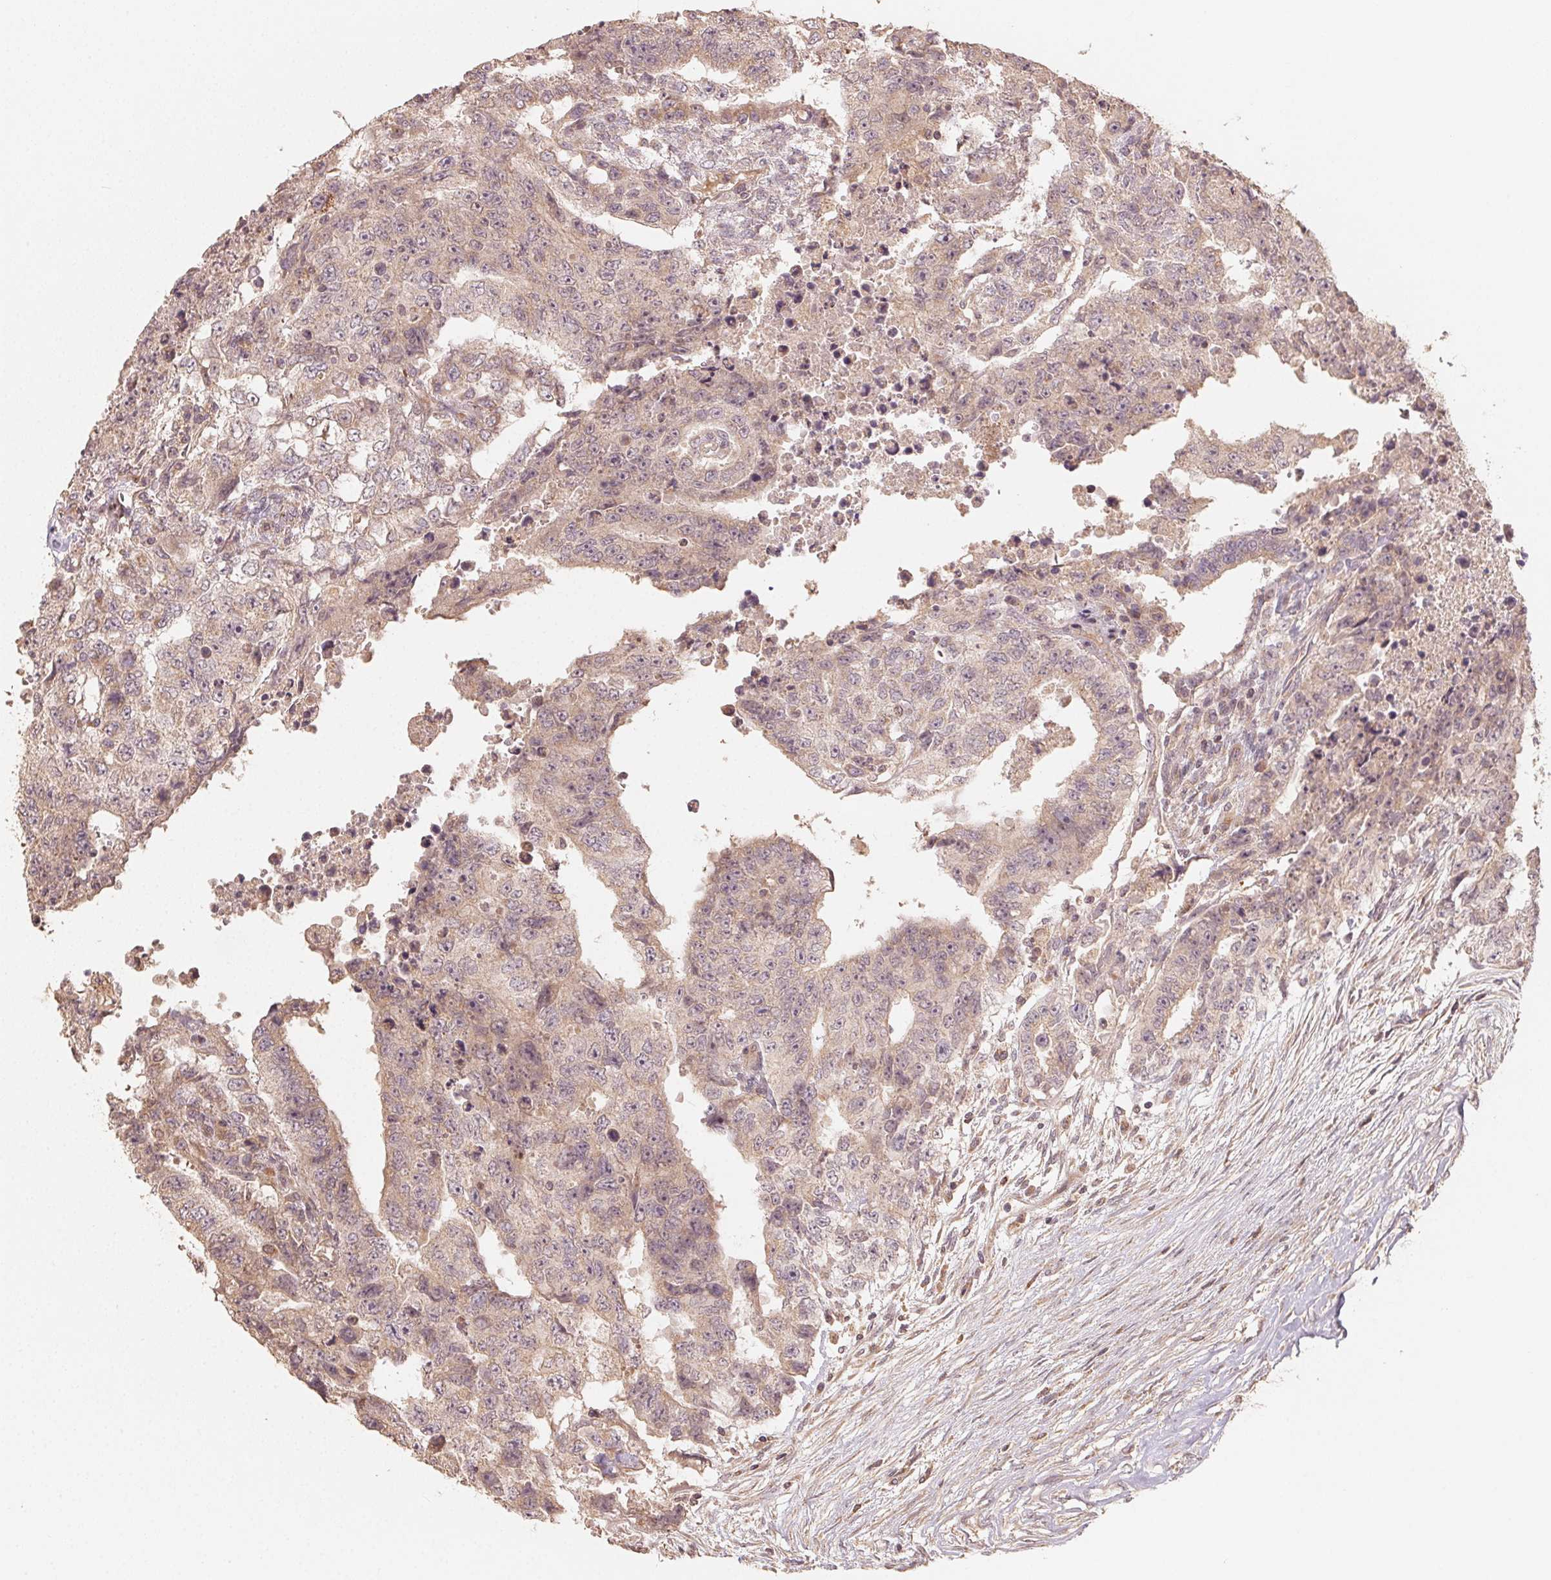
{"staining": {"intensity": "weak", "quantity": ">75%", "location": "cytoplasmic/membranous"}, "tissue": "testis cancer", "cell_type": "Tumor cells", "image_type": "cancer", "snomed": [{"axis": "morphology", "description": "Carcinoma, Embryonal, NOS"}, {"axis": "topography", "description": "Testis"}], "caption": "This is an image of immunohistochemistry staining of testis cancer (embryonal carcinoma), which shows weak staining in the cytoplasmic/membranous of tumor cells.", "gene": "WBP2", "patient": {"sex": "male", "age": 24}}